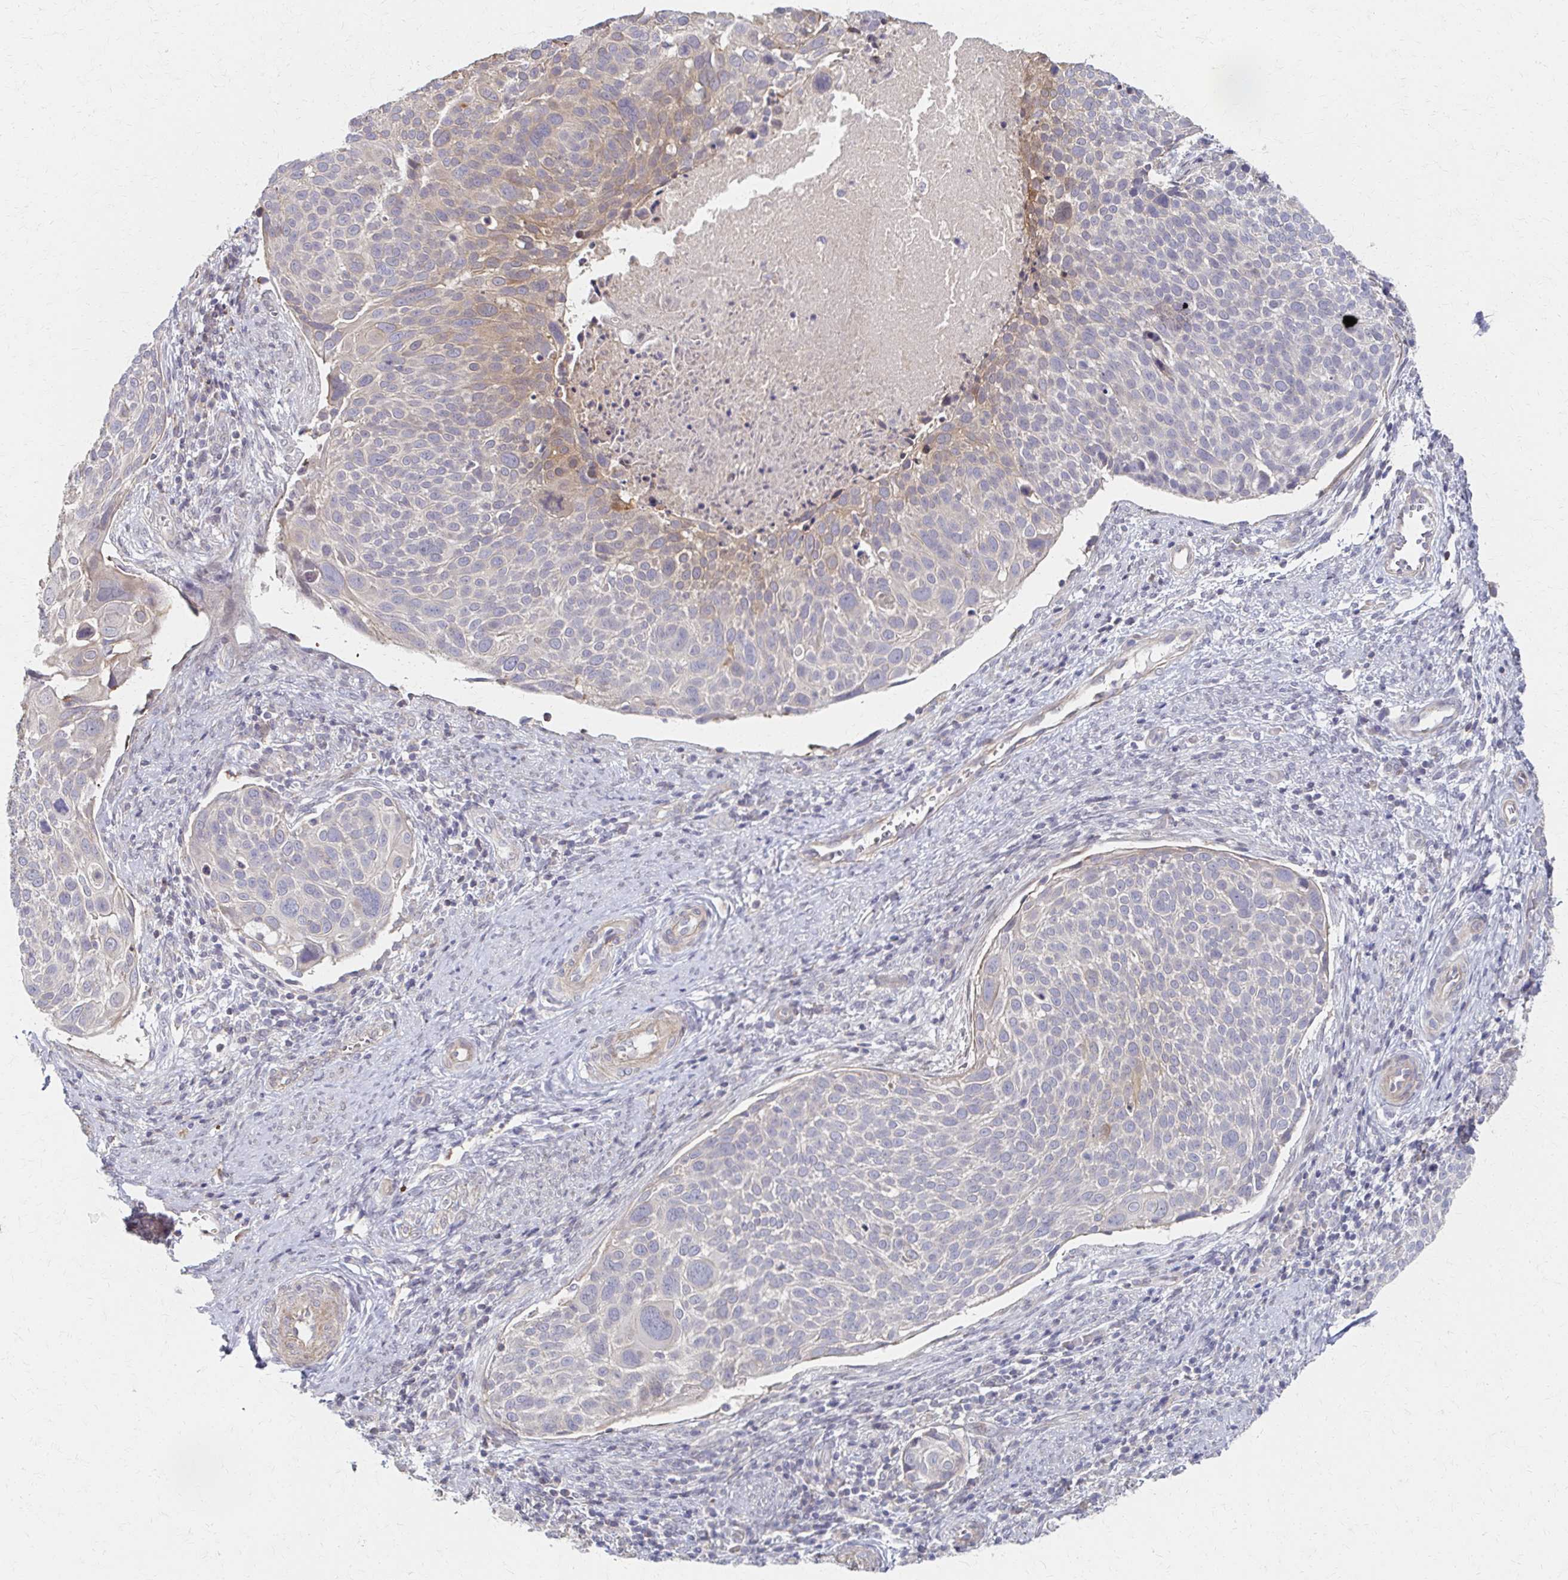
{"staining": {"intensity": "weak", "quantity": "<25%", "location": "cytoplasmic/membranous"}, "tissue": "cervical cancer", "cell_type": "Tumor cells", "image_type": "cancer", "snomed": [{"axis": "morphology", "description": "Squamous cell carcinoma, NOS"}, {"axis": "topography", "description": "Cervix"}], "caption": "Image shows no protein staining in tumor cells of cervical cancer (squamous cell carcinoma) tissue.", "gene": "EOLA2", "patient": {"sex": "female", "age": 39}}